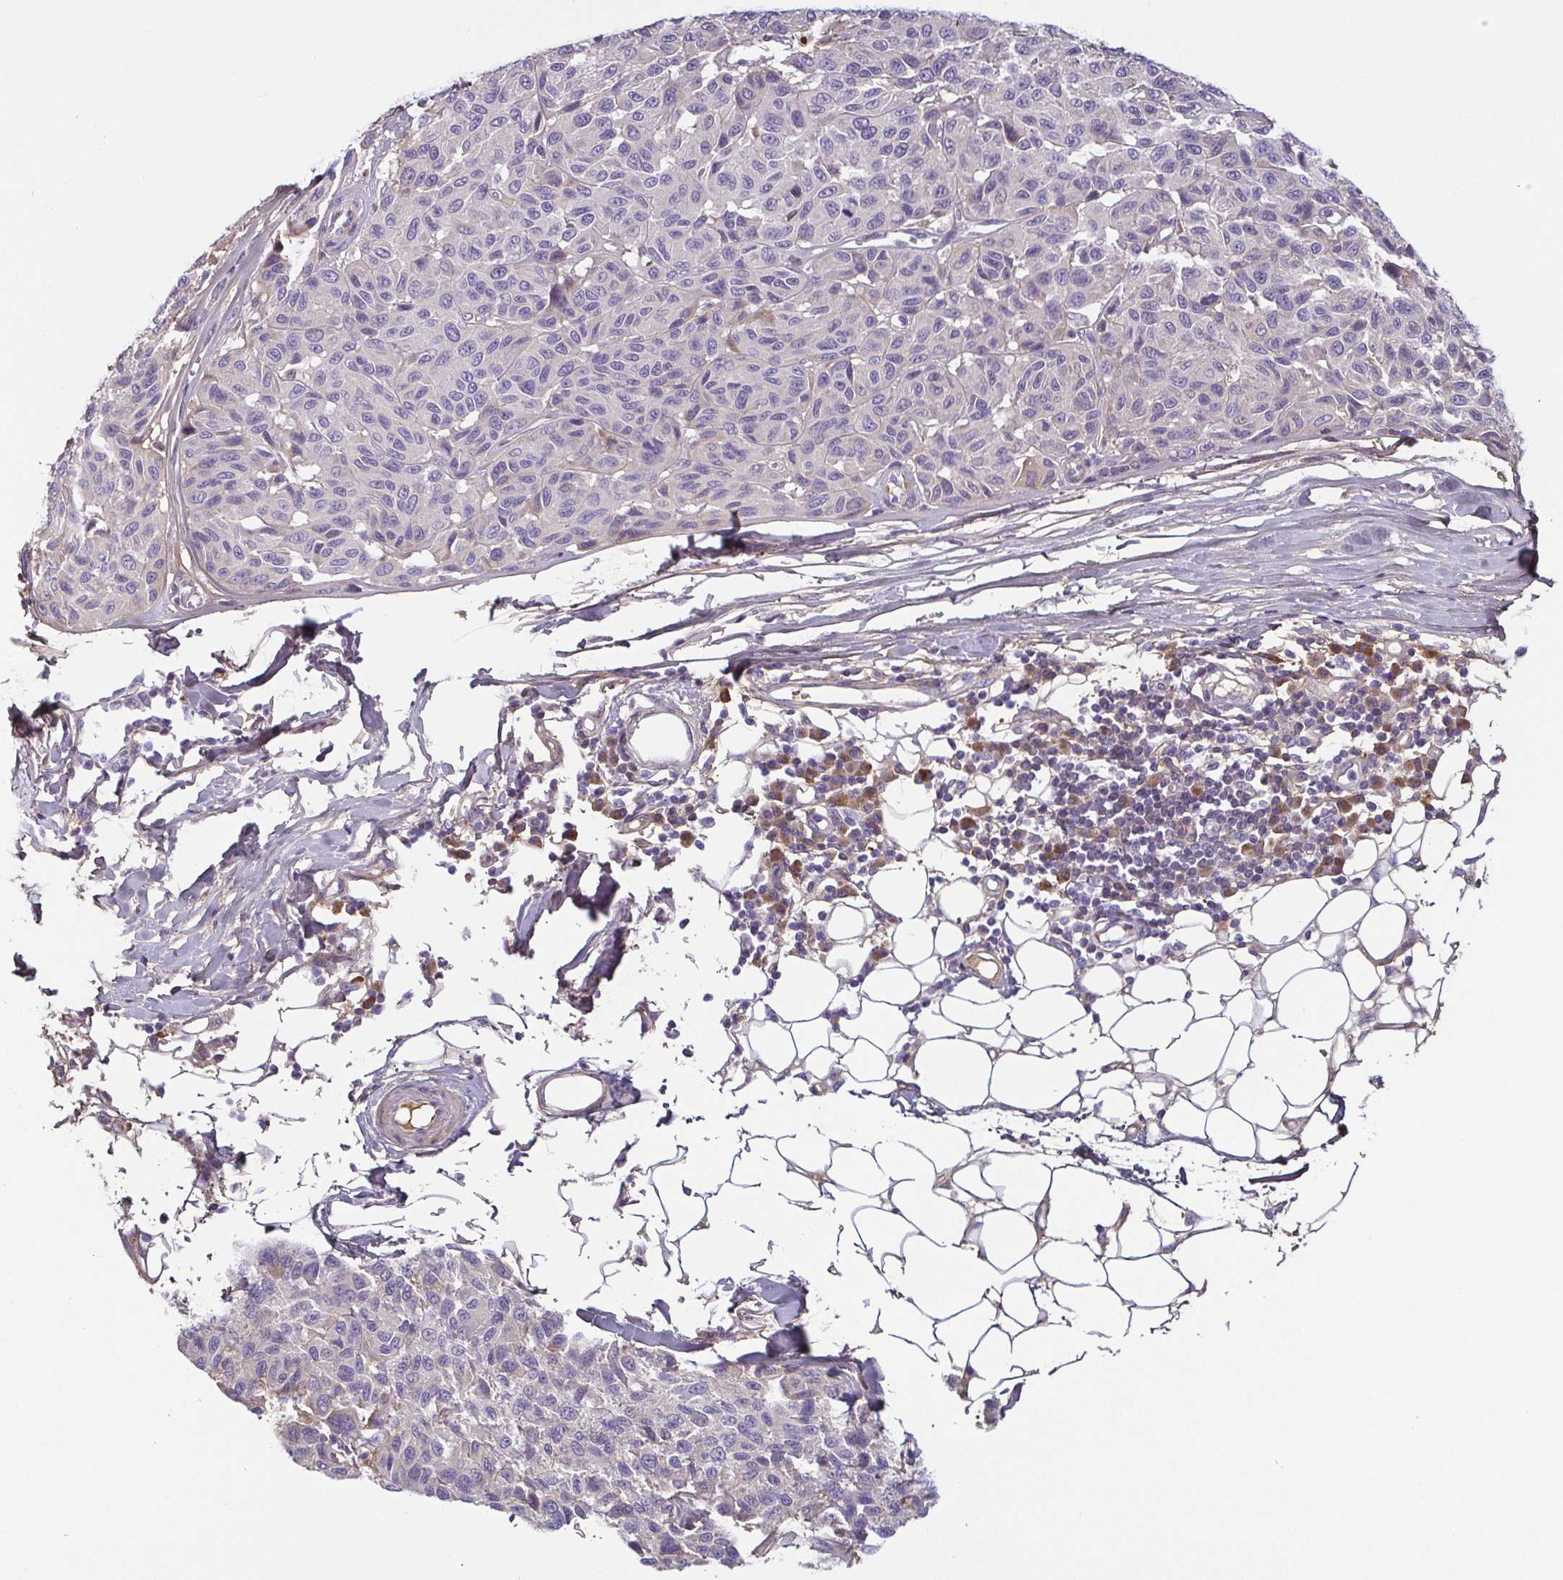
{"staining": {"intensity": "negative", "quantity": "none", "location": "none"}, "tissue": "melanoma", "cell_type": "Tumor cells", "image_type": "cancer", "snomed": [{"axis": "morphology", "description": "Malignant melanoma, NOS"}, {"axis": "topography", "description": "Skin"}], "caption": "This photomicrograph is of malignant melanoma stained with immunohistochemistry (IHC) to label a protein in brown with the nuclei are counter-stained blue. There is no staining in tumor cells.", "gene": "ECM1", "patient": {"sex": "female", "age": 66}}